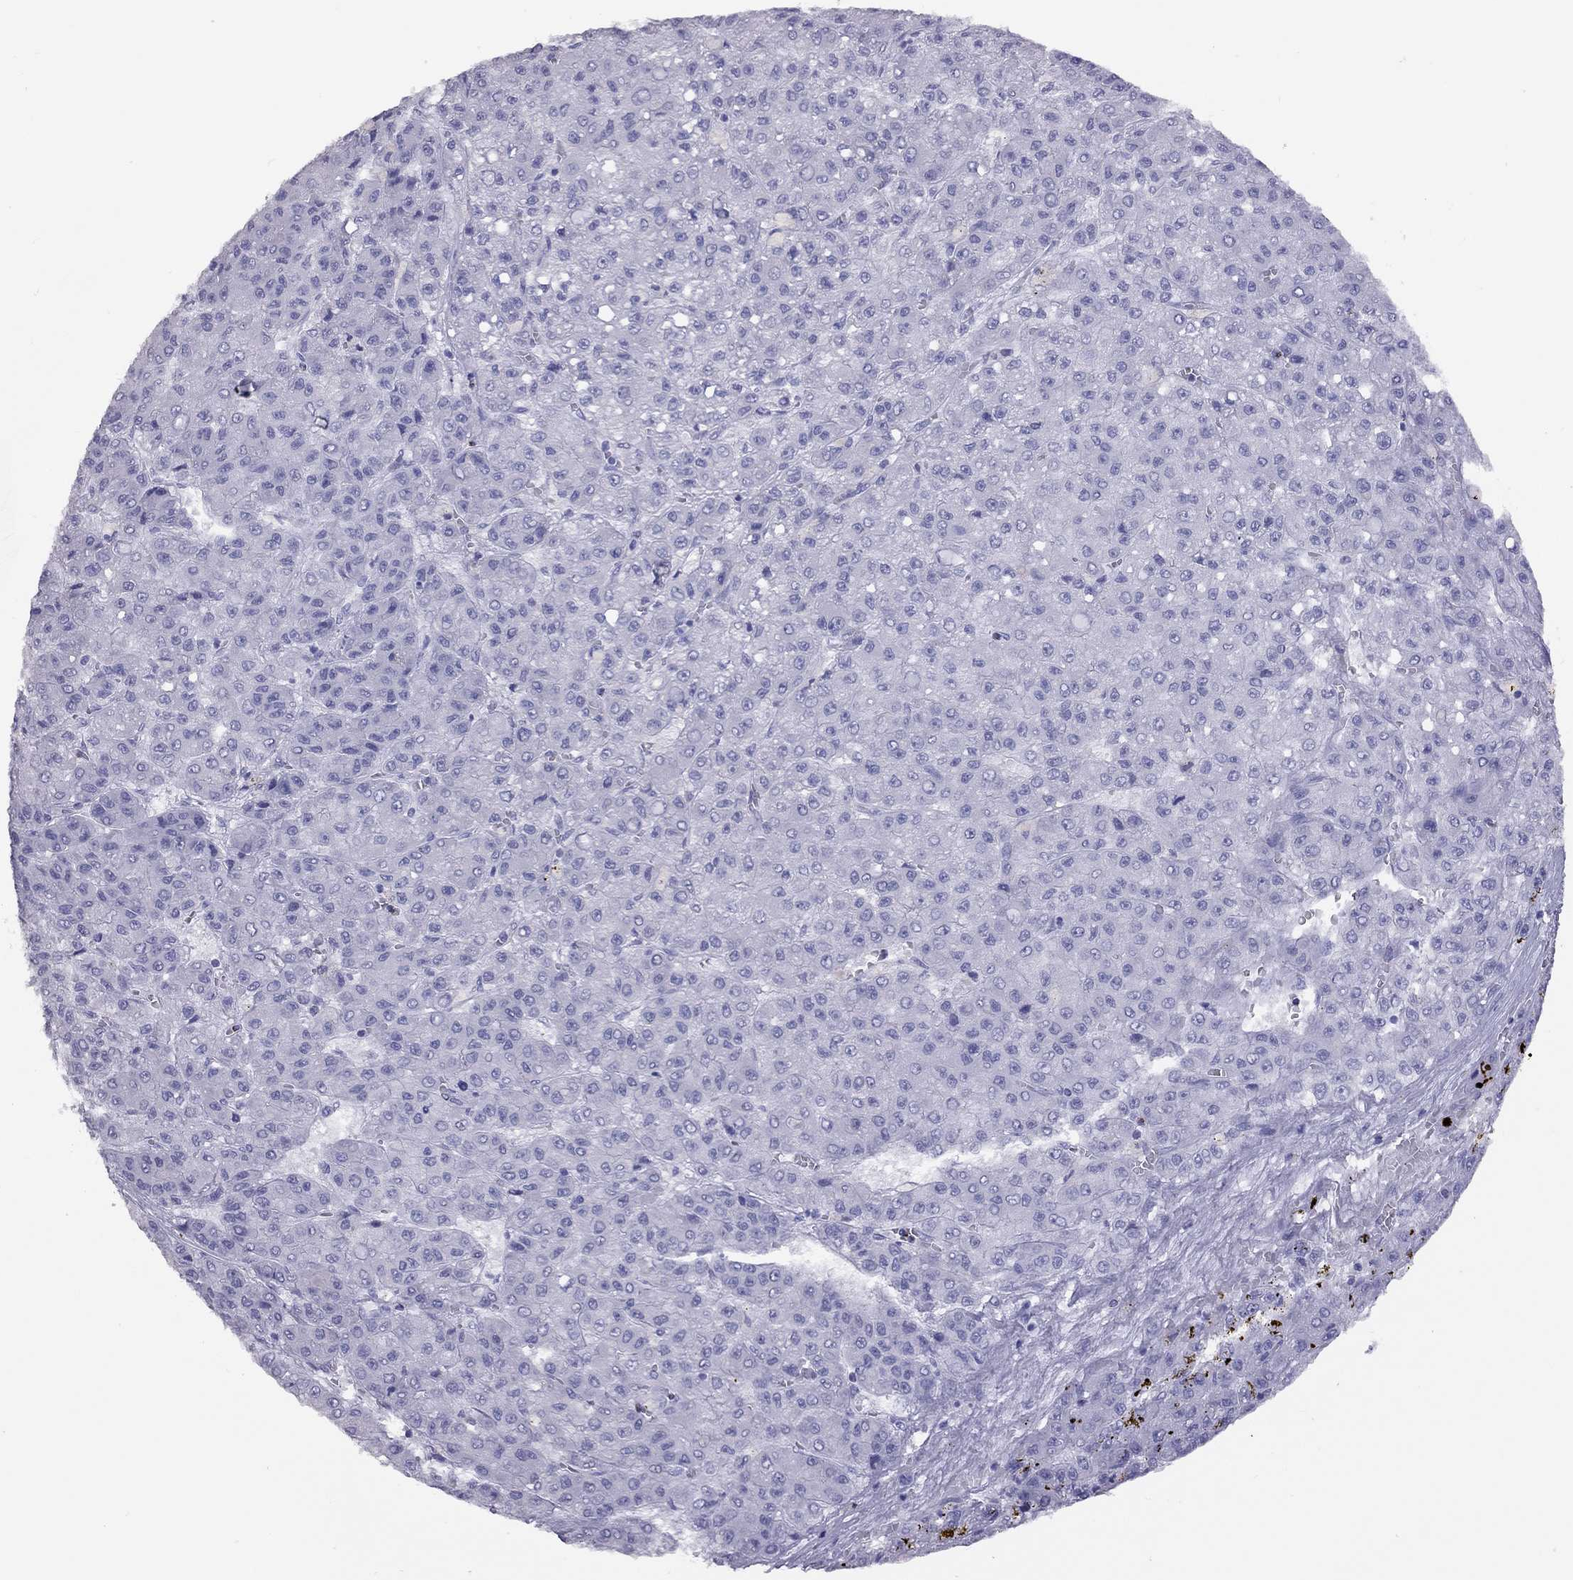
{"staining": {"intensity": "negative", "quantity": "none", "location": "none"}, "tissue": "liver cancer", "cell_type": "Tumor cells", "image_type": "cancer", "snomed": [{"axis": "morphology", "description": "Carcinoma, Hepatocellular, NOS"}, {"axis": "topography", "description": "Liver"}], "caption": "The image displays no staining of tumor cells in liver hepatocellular carcinoma.", "gene": "STAG3", "patient": {"sex": "male", "age": 70}}